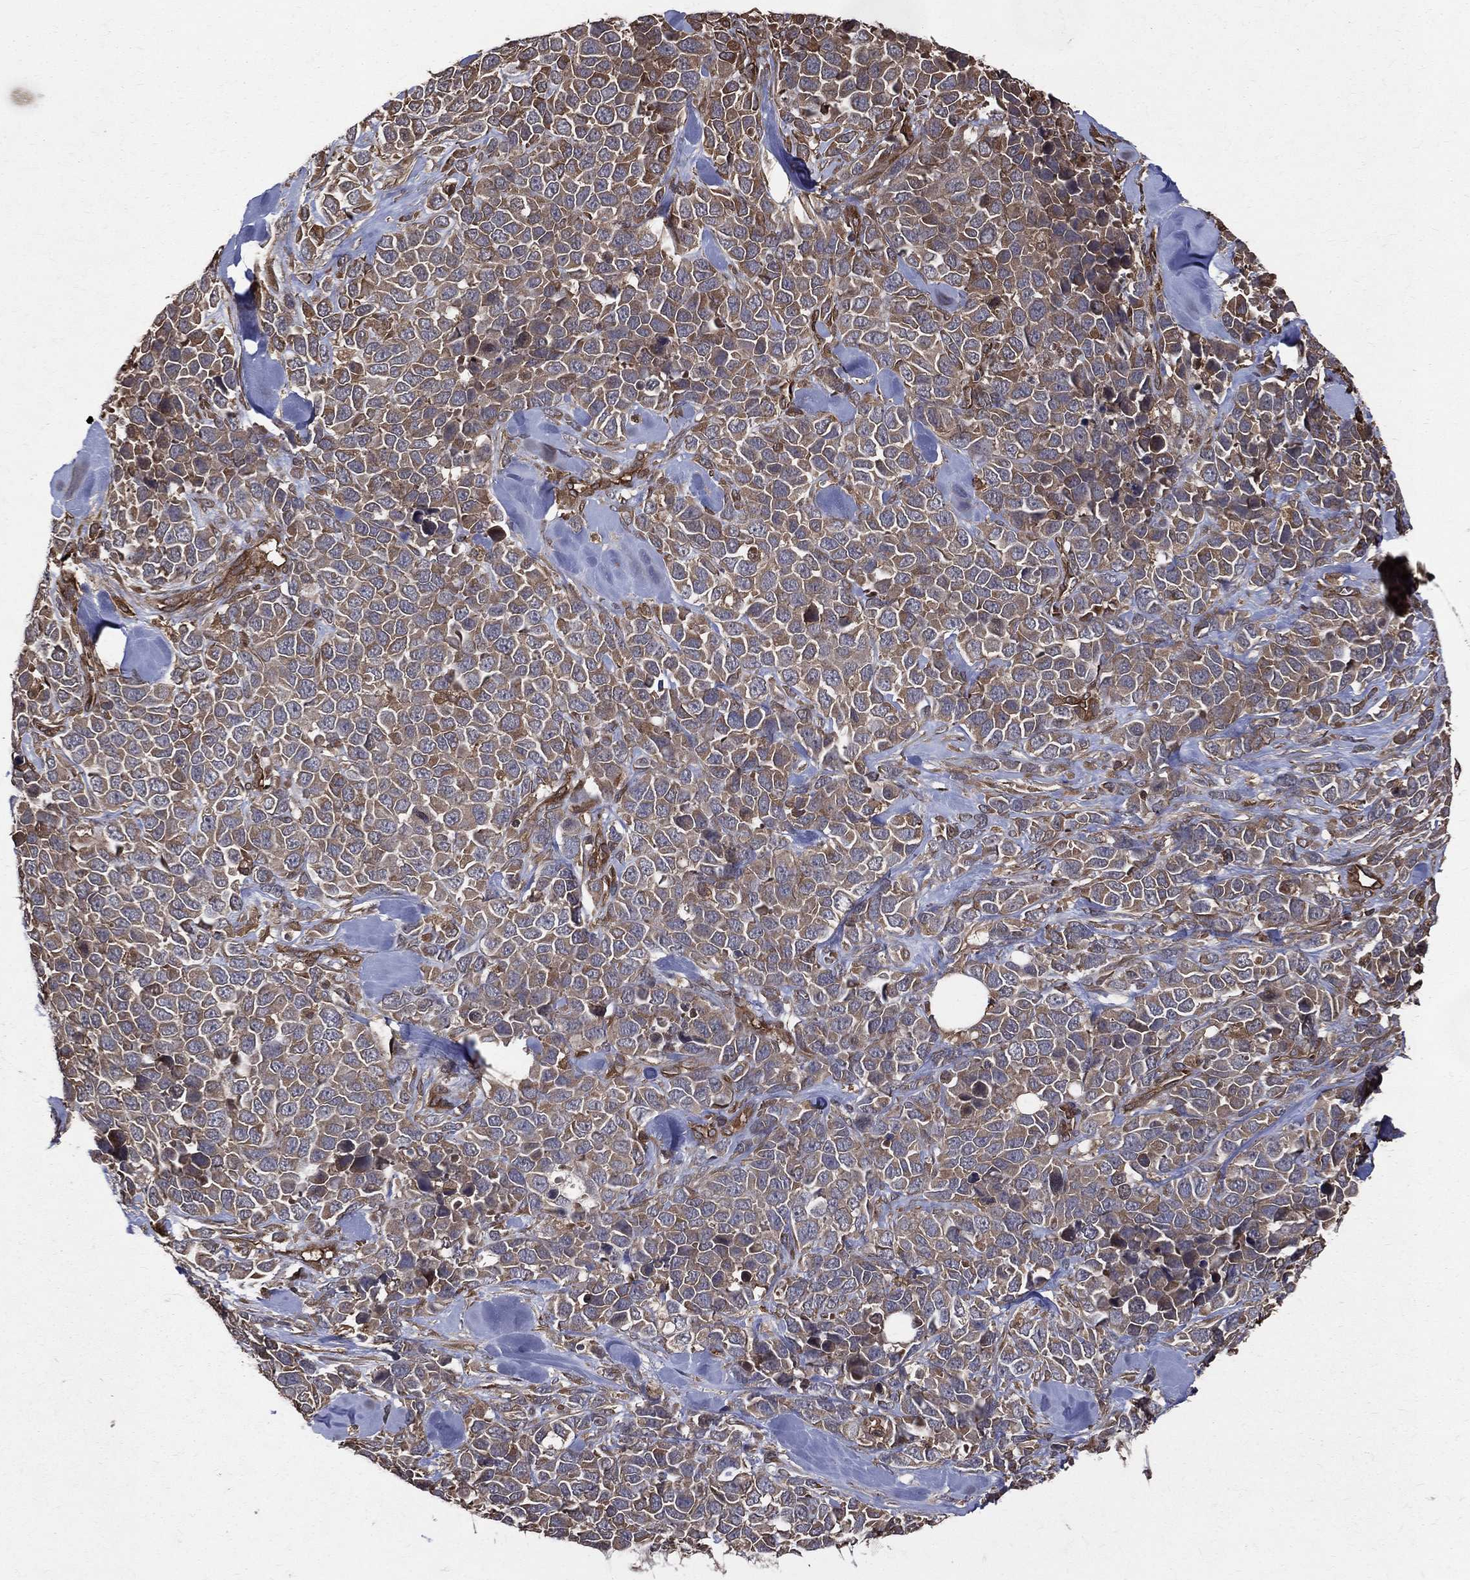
{"staining": {"intensity": "weak", "quantity": "25%-75%", "location": "cytoplasmic/membranous"}, "tissue": "melanoma", "cell_type": "Tumor cells", "image_type": "cancer", "snomed": [{"axis": "morphology", "description": "Malignant melanoma, Metastatic site"}, {"axis": "topography", "description": "Skin"}], "caption": "Melanoma tissue displays weak cytoplasmic/membranous expression in about 25%-75% of tumor cells The protein is shown in brown color, while the nuclei are stained blue.", "gene": "DPYSL2", "patient": {"sex": "male", "age": 84}}